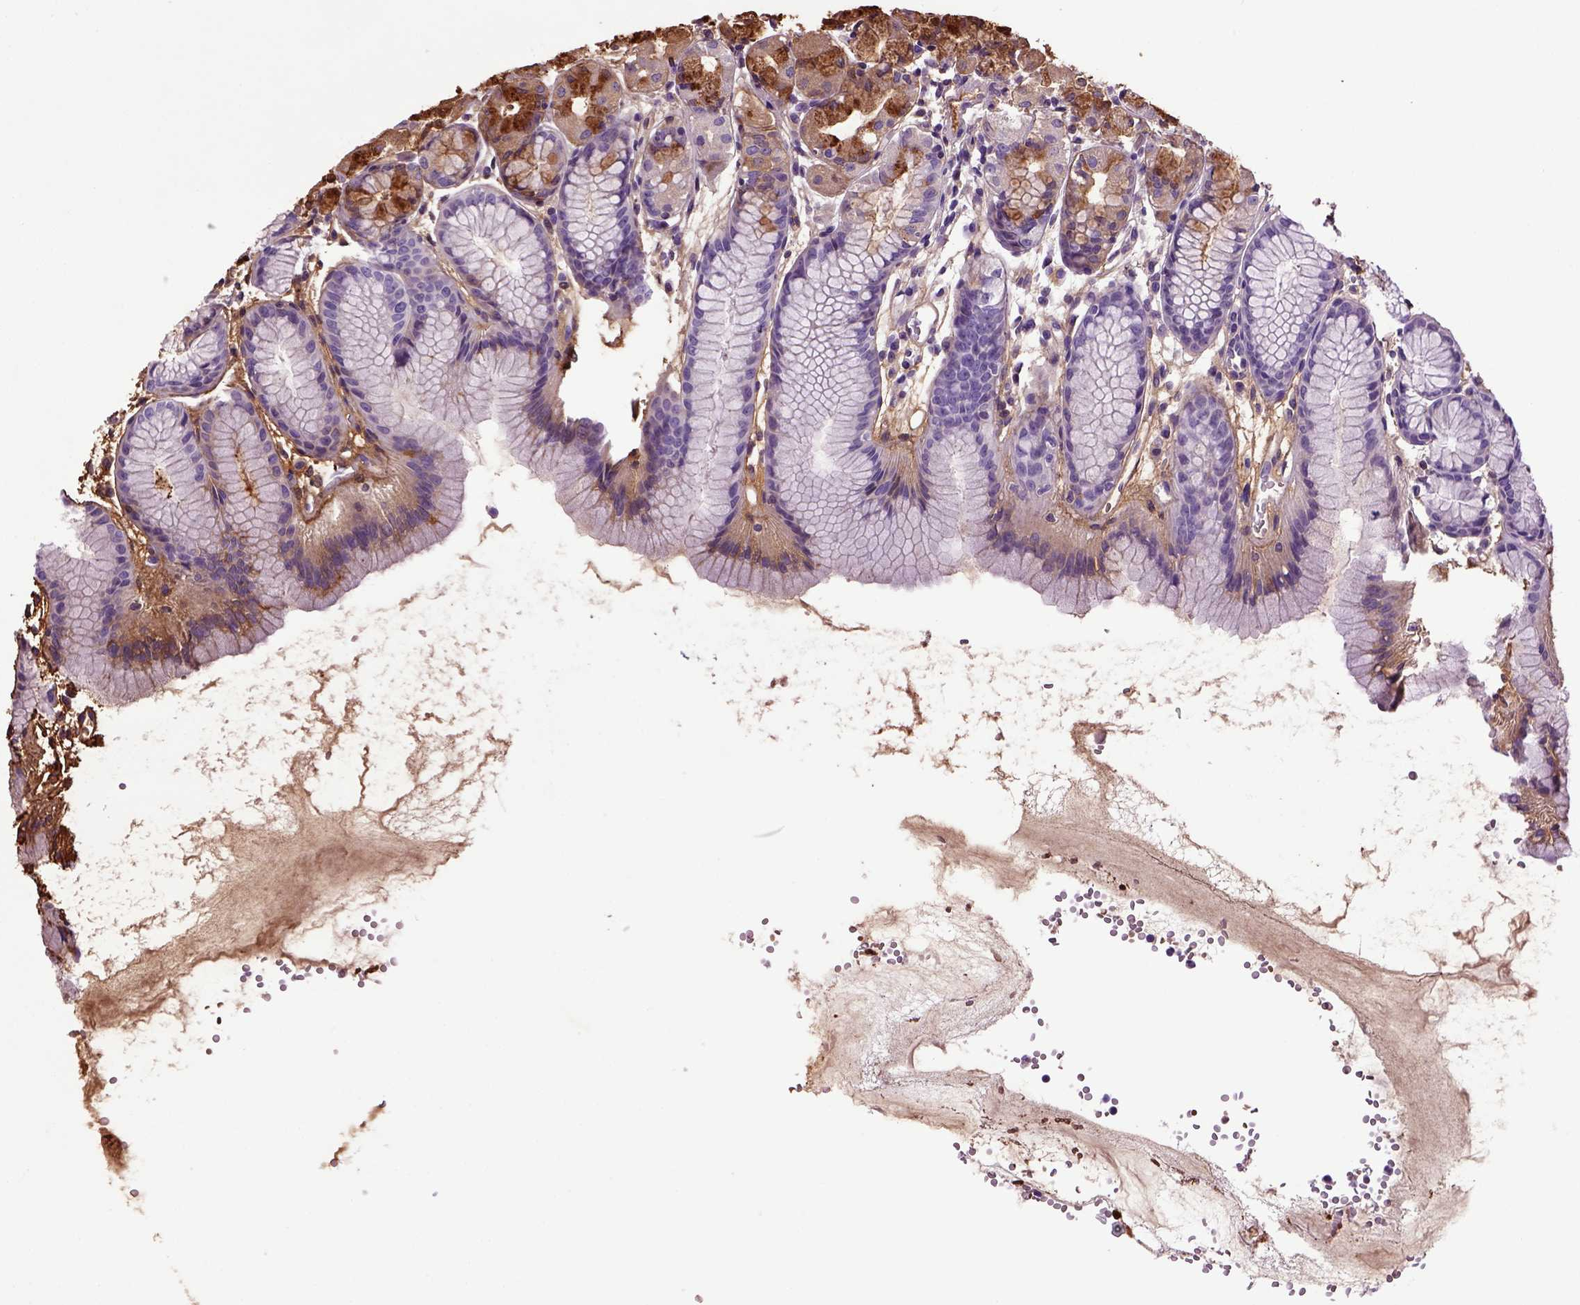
{"staining": {"intensity": "moderate", "quantity": "25%-75%", "location": "cytoplasmic/membranous"}, "tissue": "stomach", "cell_type": "Glandular cells", "image_type": "normal", "snomed": [{"axis": "morphology", "description": "Normal tissue, NOS"}, {"axis": "topography", "description": "Stomach, upper"}], "caption": "Human stomach stained for a protein (brown) reveals moderate cytoplasmic/membranous positive staining in about 25%-75% of glandular cells.", "gene": "HMCN2", "patient": {"sex": "male", "age": 47}}